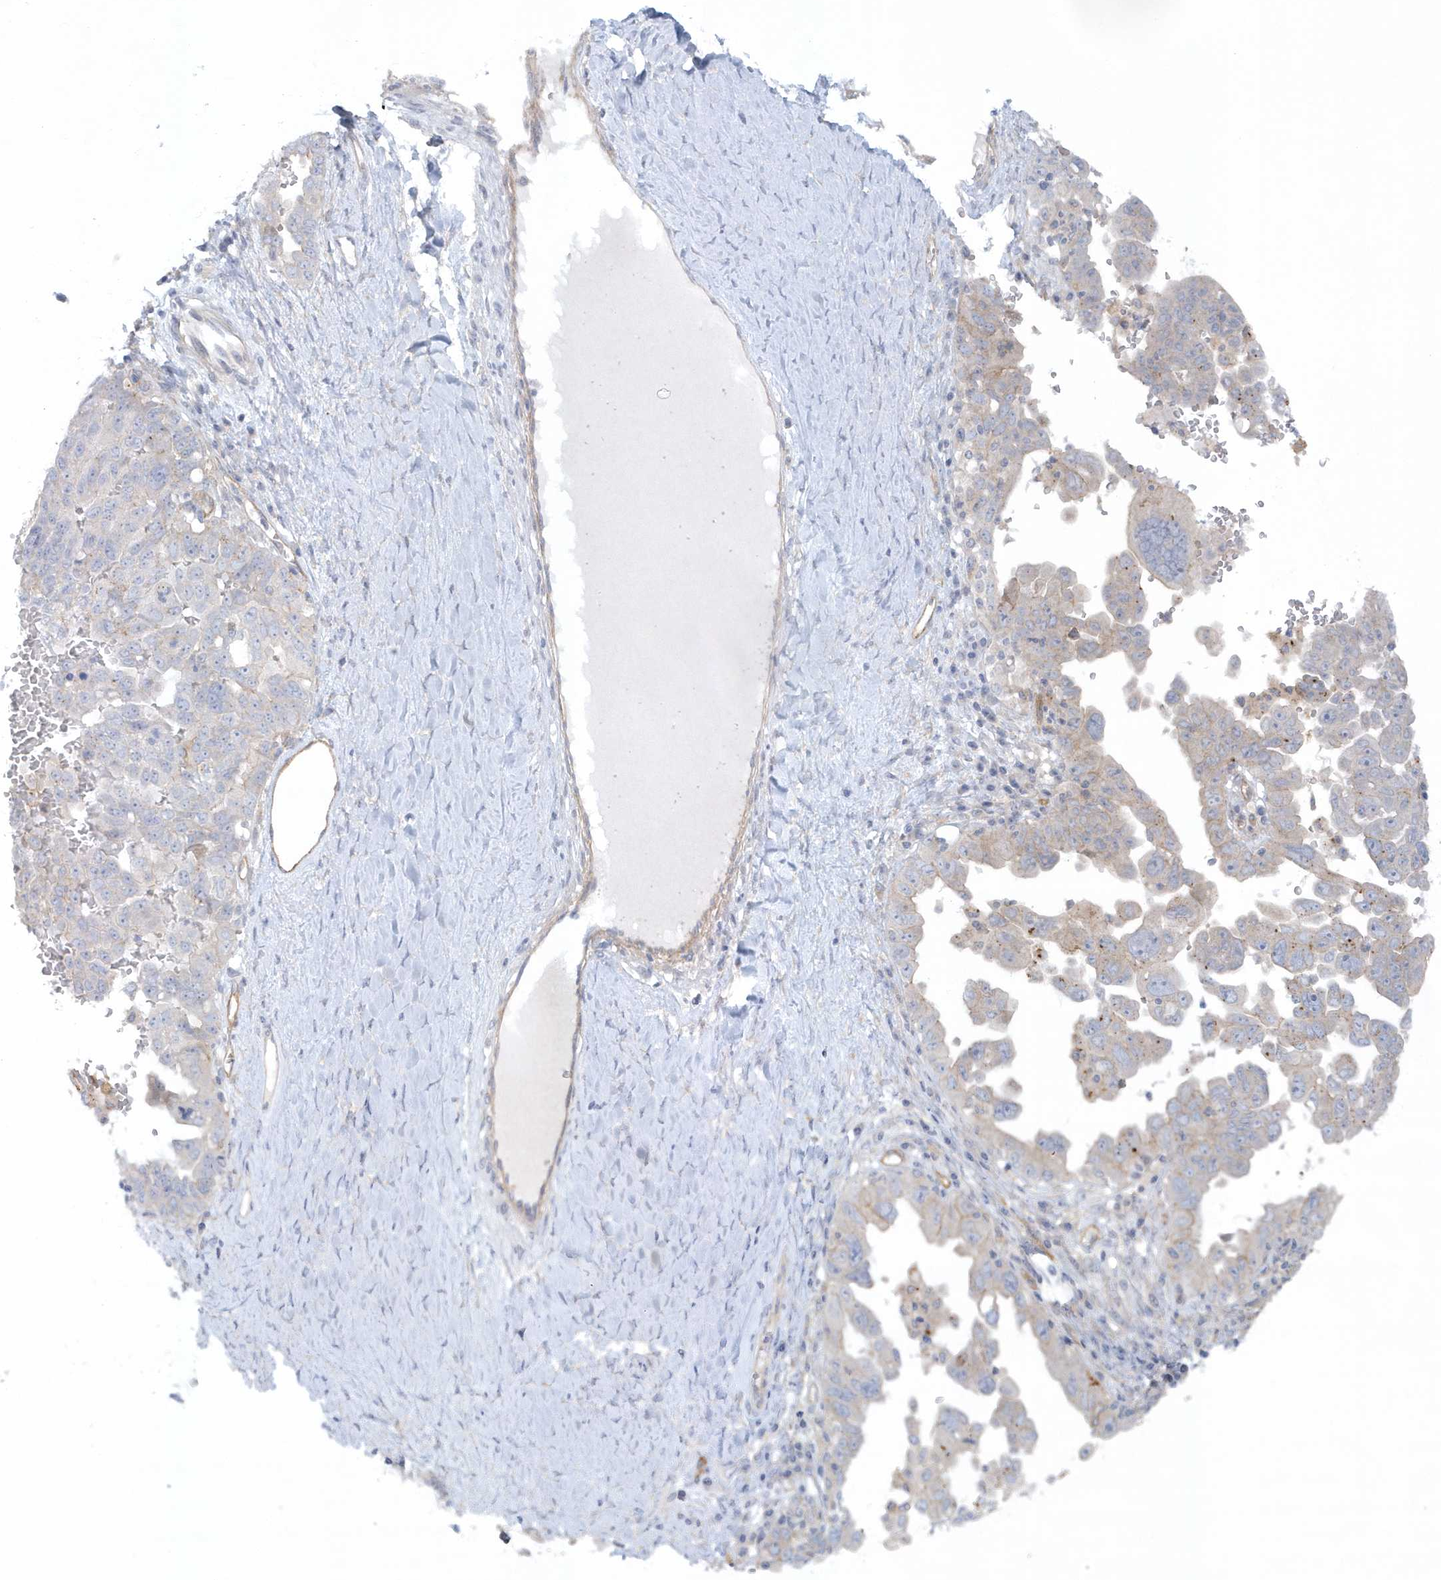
{"staining": {"intensity": "negative", "quantity": "none", "location": "none"}, "tissue": "ovarian cancer", "cell_type": "Tumor cells", "image_type": "cancer", "snomed": [{"axis": "morphology", "description": "Carcinoma, endometroid"}, {"axis": "topography", "description": "Ovary"}], "caption": "IHC photomicrograph of ovarian cancer stained for a protein (brown), which reveals no staining in tumor cells.", "gene": "RAI14", "patient": {"sex": "female", "age": 62}}